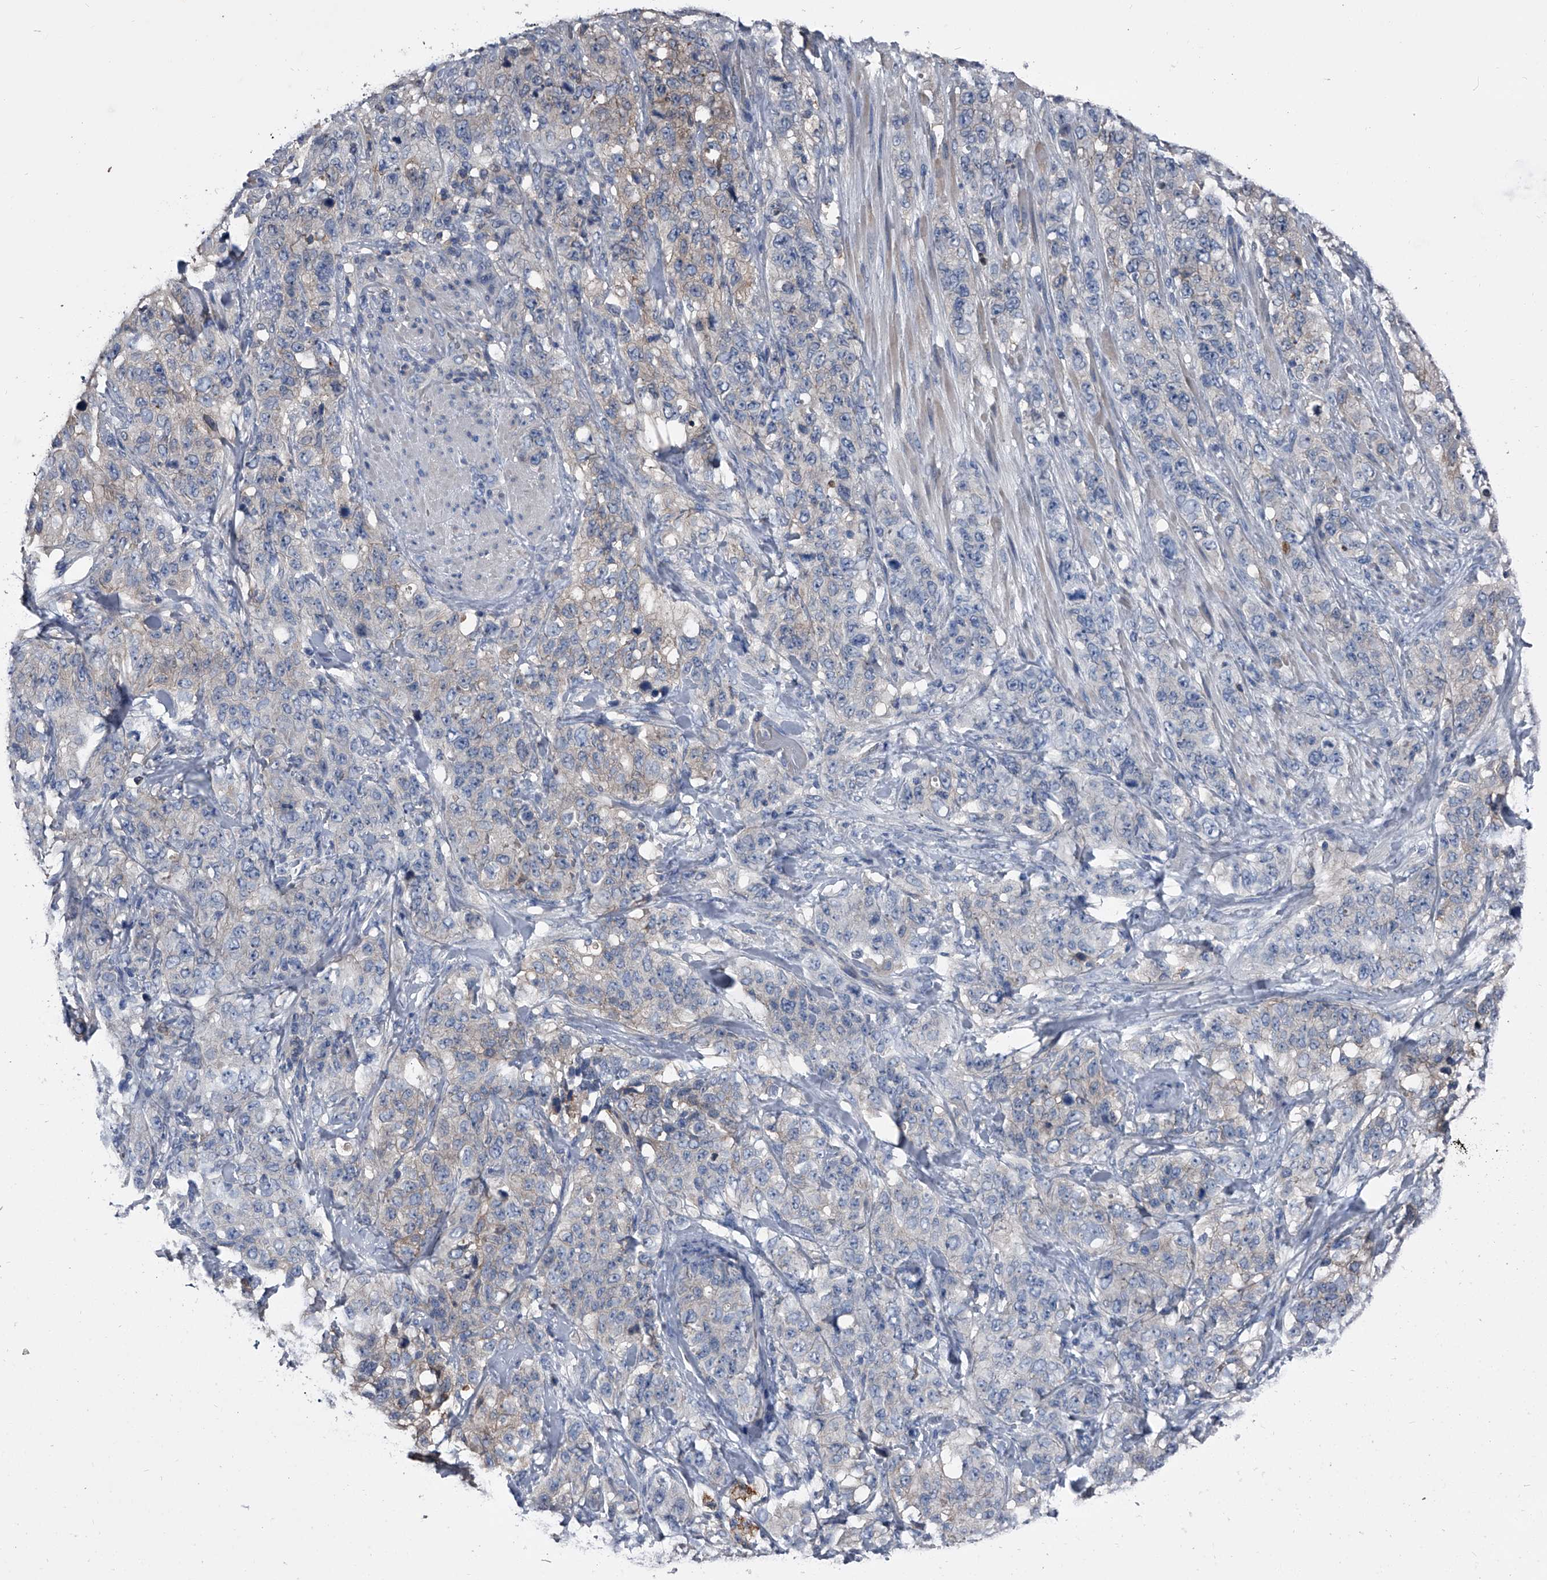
{"staining": {"intensity": "weak", "quantity": "<25%", "location": "cytoplasmic/membranous"}, "tissue": "stomach cancer", "cell_type": "Tumor cells", "image_type": "cancer", "snomed": [{"axis": "morphology", "description": "Adenocarcinoma, NOS"}, {"axis": "topography", "description": "Stomach"}], "caption": "An IHC histopathology image of stomach adenocarcinoma is shown. There is no staining in tumor cells of stomach adenocarcinoma. Nuclei are stained in blue.", "gene": "KIF13A", "patient": {"sex": "male", "age": 48}}